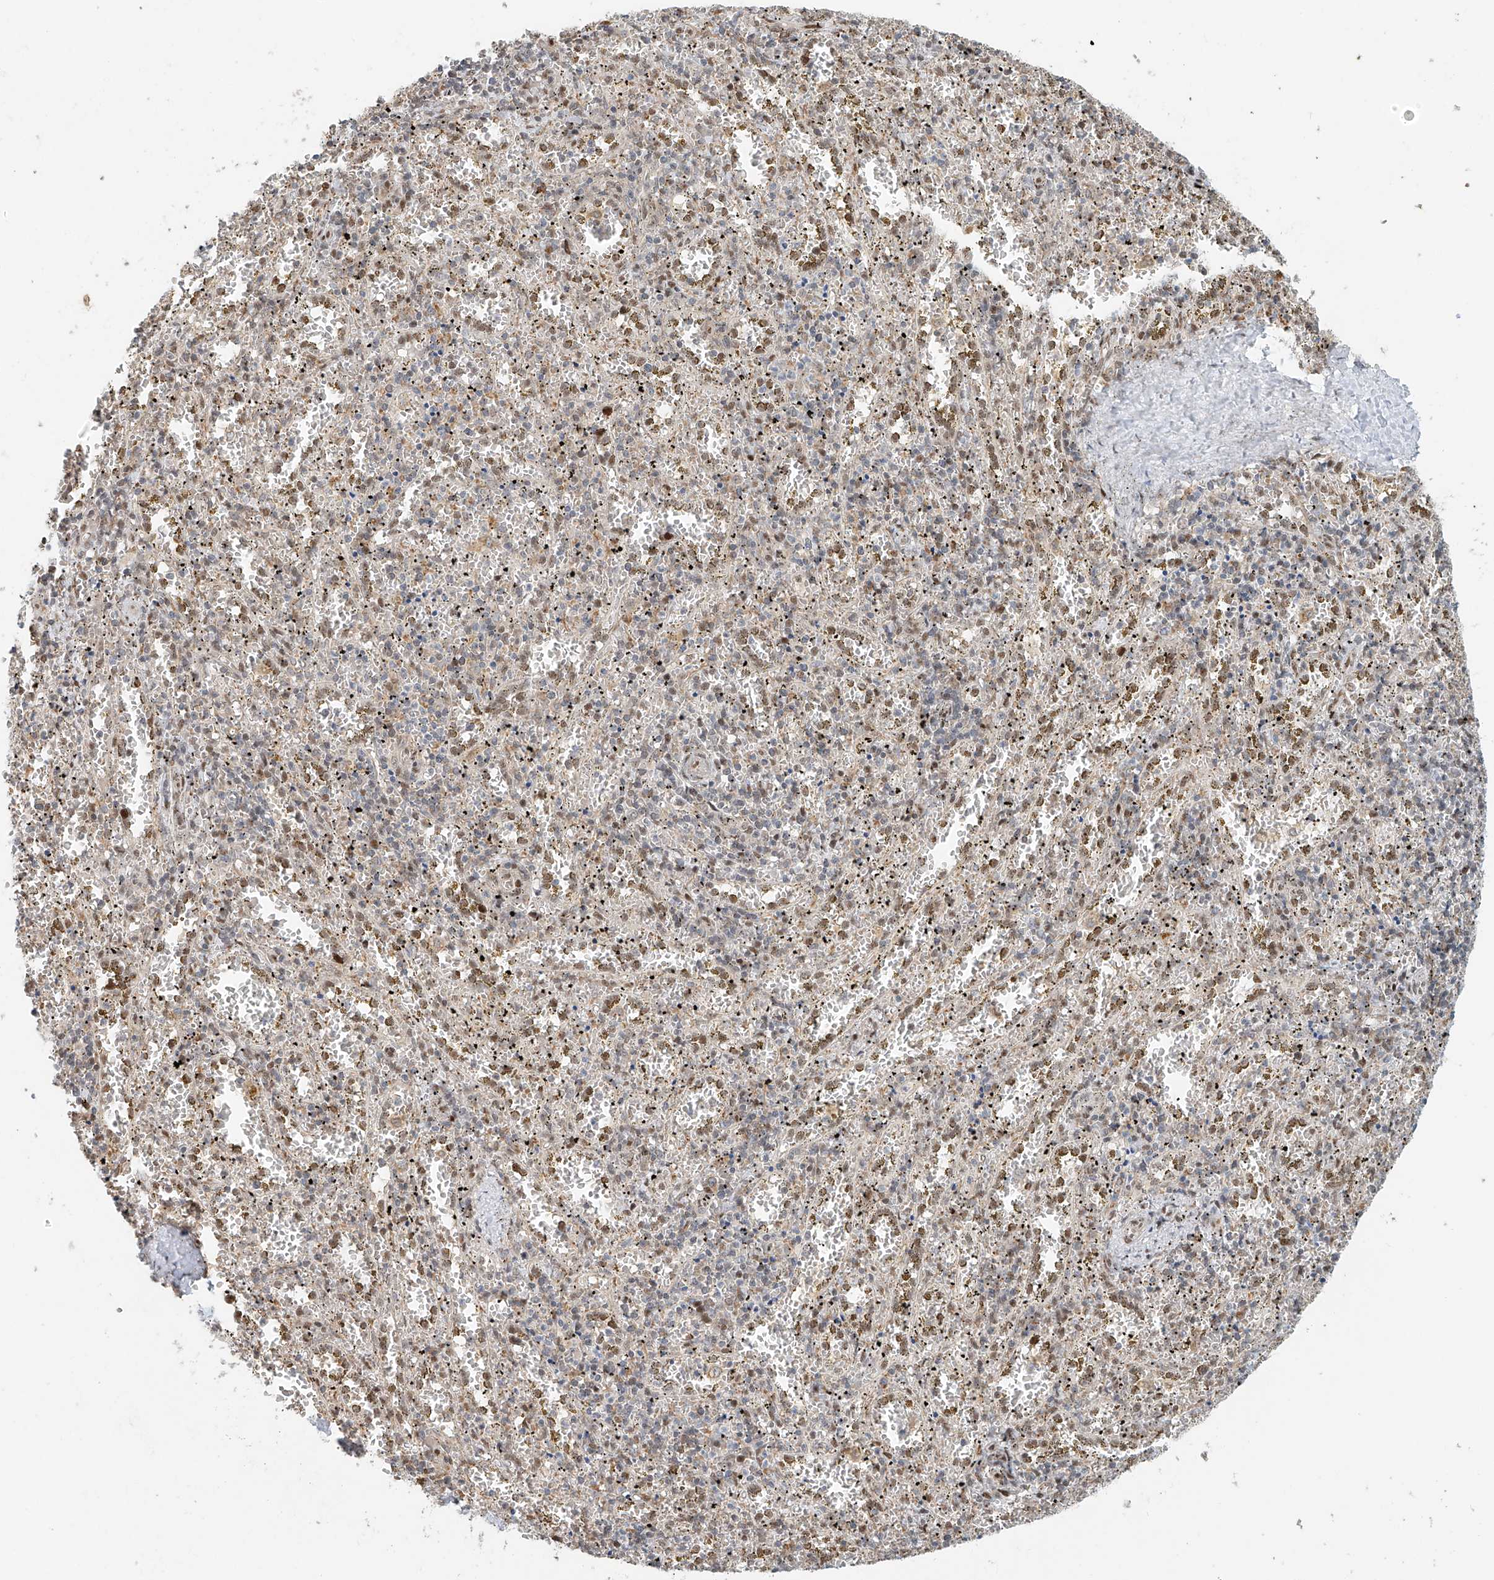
{"staining": {"intensity": "weak", "quantity": "25%-75%", "location": "nuclear"}, "tissue": "spleen", "cell_type": "Cells in red pulp", "image_type": "normal", "snomed": [{"axis": "morphology", "description": "Normal tissue, NOS"}, {"axis": "topography", "description": "Spleen"}], "caption": "The immunohistochemical stain highlights weak nuclear positivity in cells in red pulp of normal spleen. (DAB (3,3'-diaminobenzidine) IHC, brown staining for protein, blue staining for nuclei).", "gene": "ZNF514", "patient": {"sex": "male", "age": 11}}